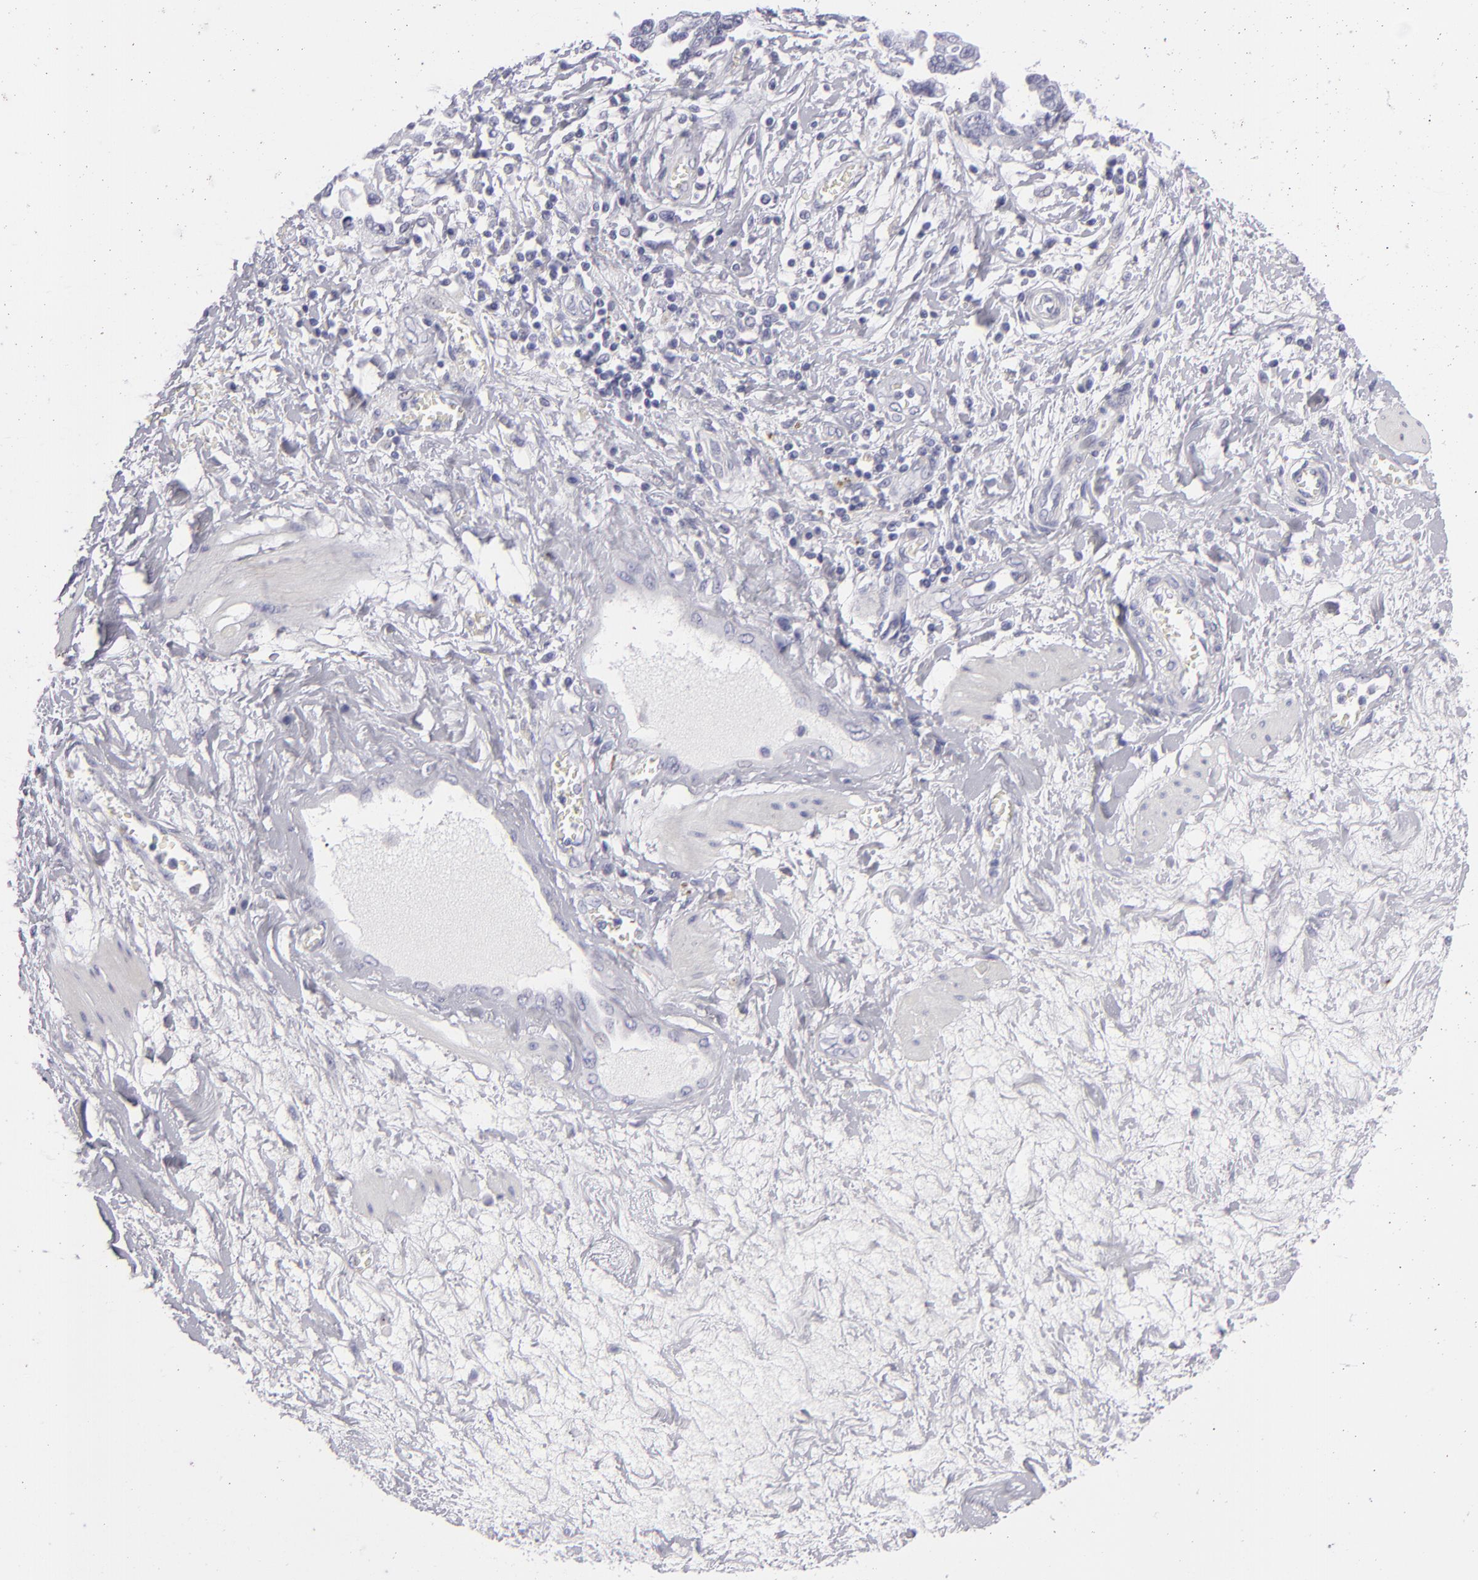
{"staining": {"intensity": "negative", "quantity": "none", "location": "none"}, "tissue": "ovarian cancer", "cell_type": "Tumor cells", "image_type": "cancer", "snomed": [{"axis": "morphology", "description": "Cystadenocarcinoma, serous, NOS"}, {"axis": "topography", "description": "Ovary"}], "caption": "IHC photomicrograph of human ovarian cancer stained for a protein (brown), which displays no positivity in tumor cells.", "gene": "VIL1", "patient": {"sex": "female", "age": 63}}